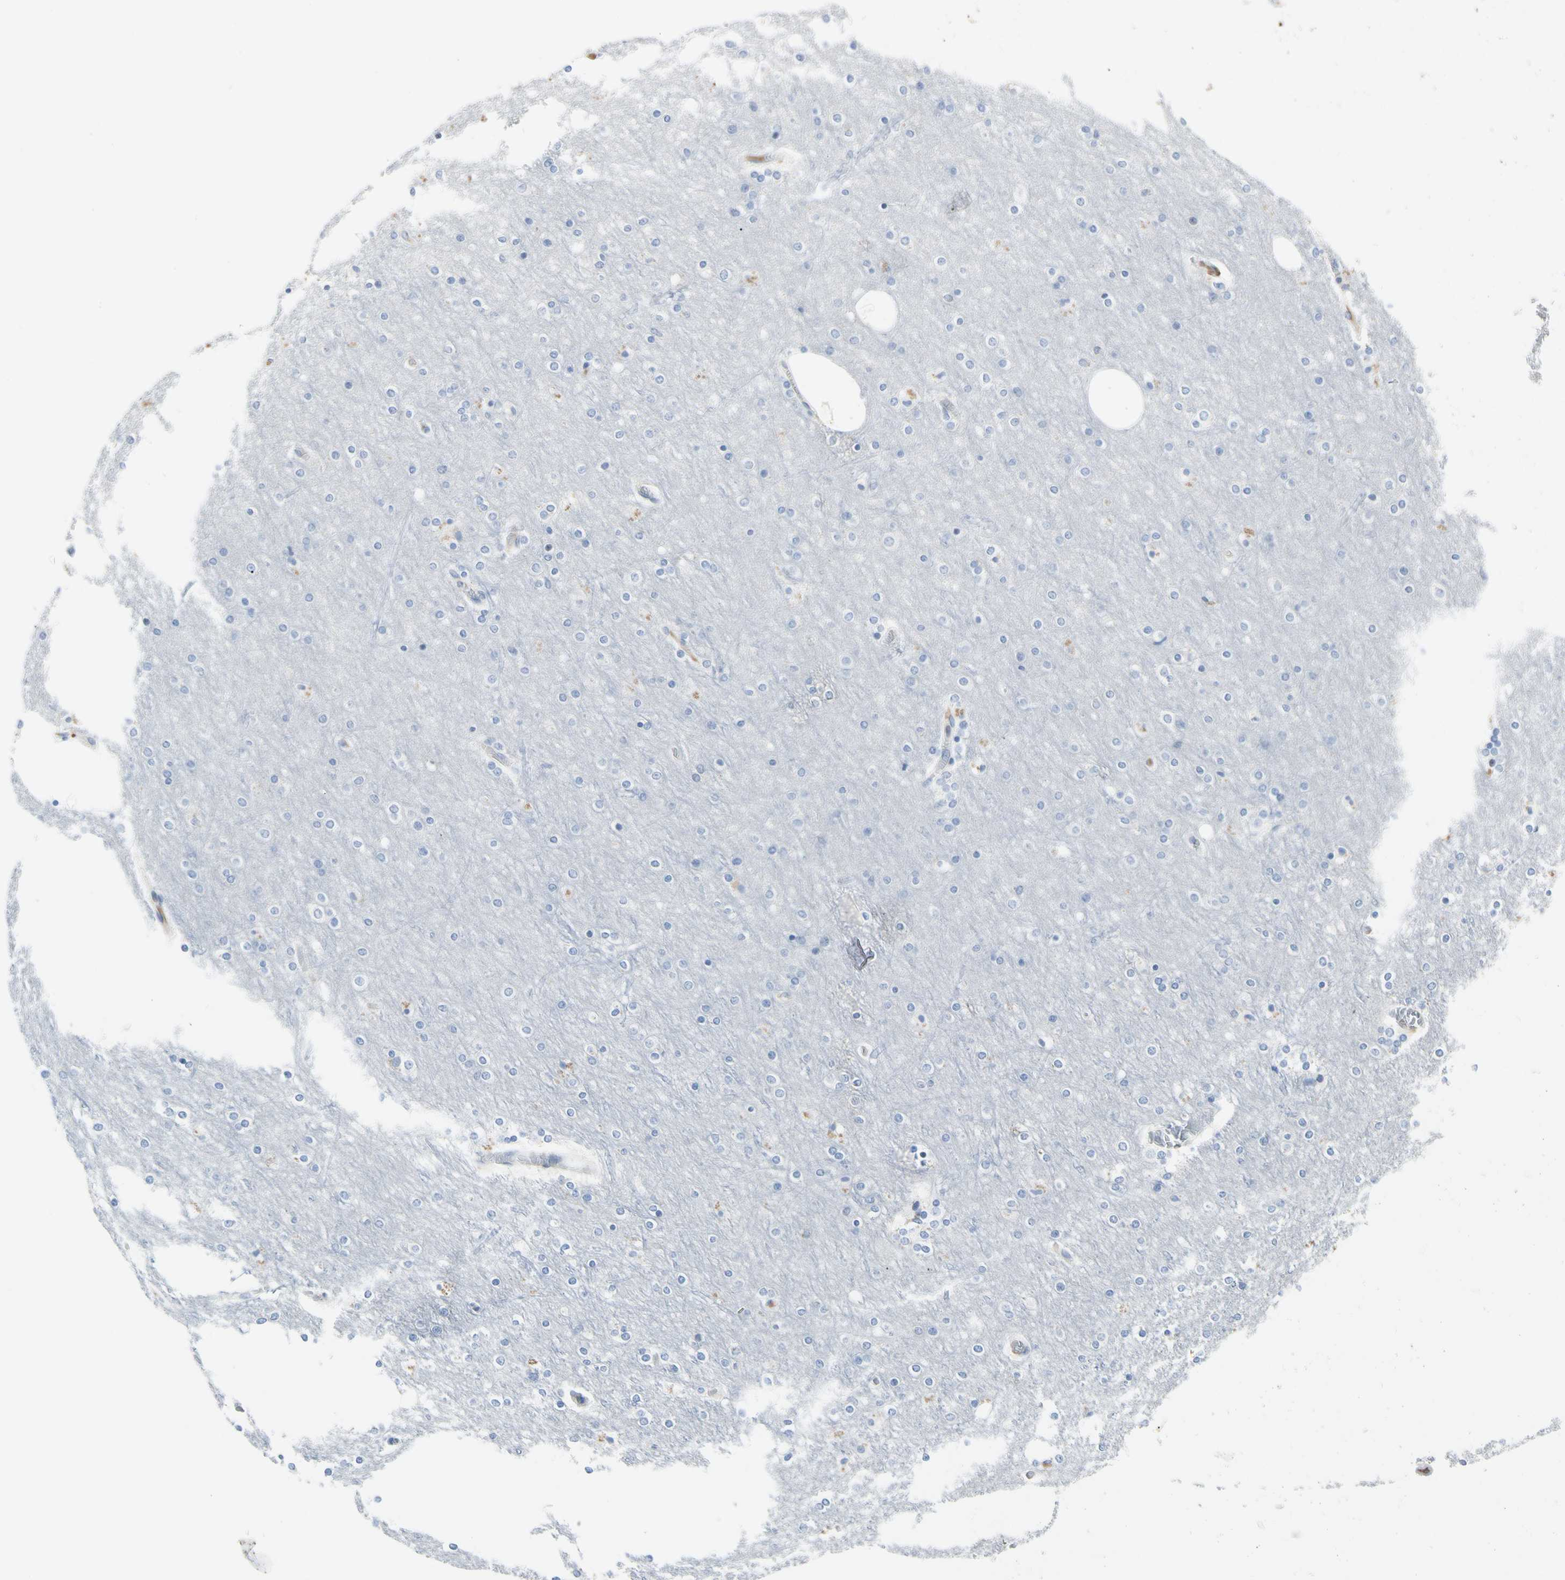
{"staining": {"intensity": "negative", "quantity": "none", "location": "none"}, "tissue": "cerebral cortex", "cell_type": "Endothelial cells", "image_type": "normal", "snomed": [{"axis": "morphology", "description": "Normal tissue, NOS"}, {"axis": "topography", "description": "Cerebral cortex"}], "caption": "Protein analysis of benign cerebral cortex displays no significant staining in endothelial cells.", "gene": "ECRG4", "patient": {"sex": "female", "age": 54}}